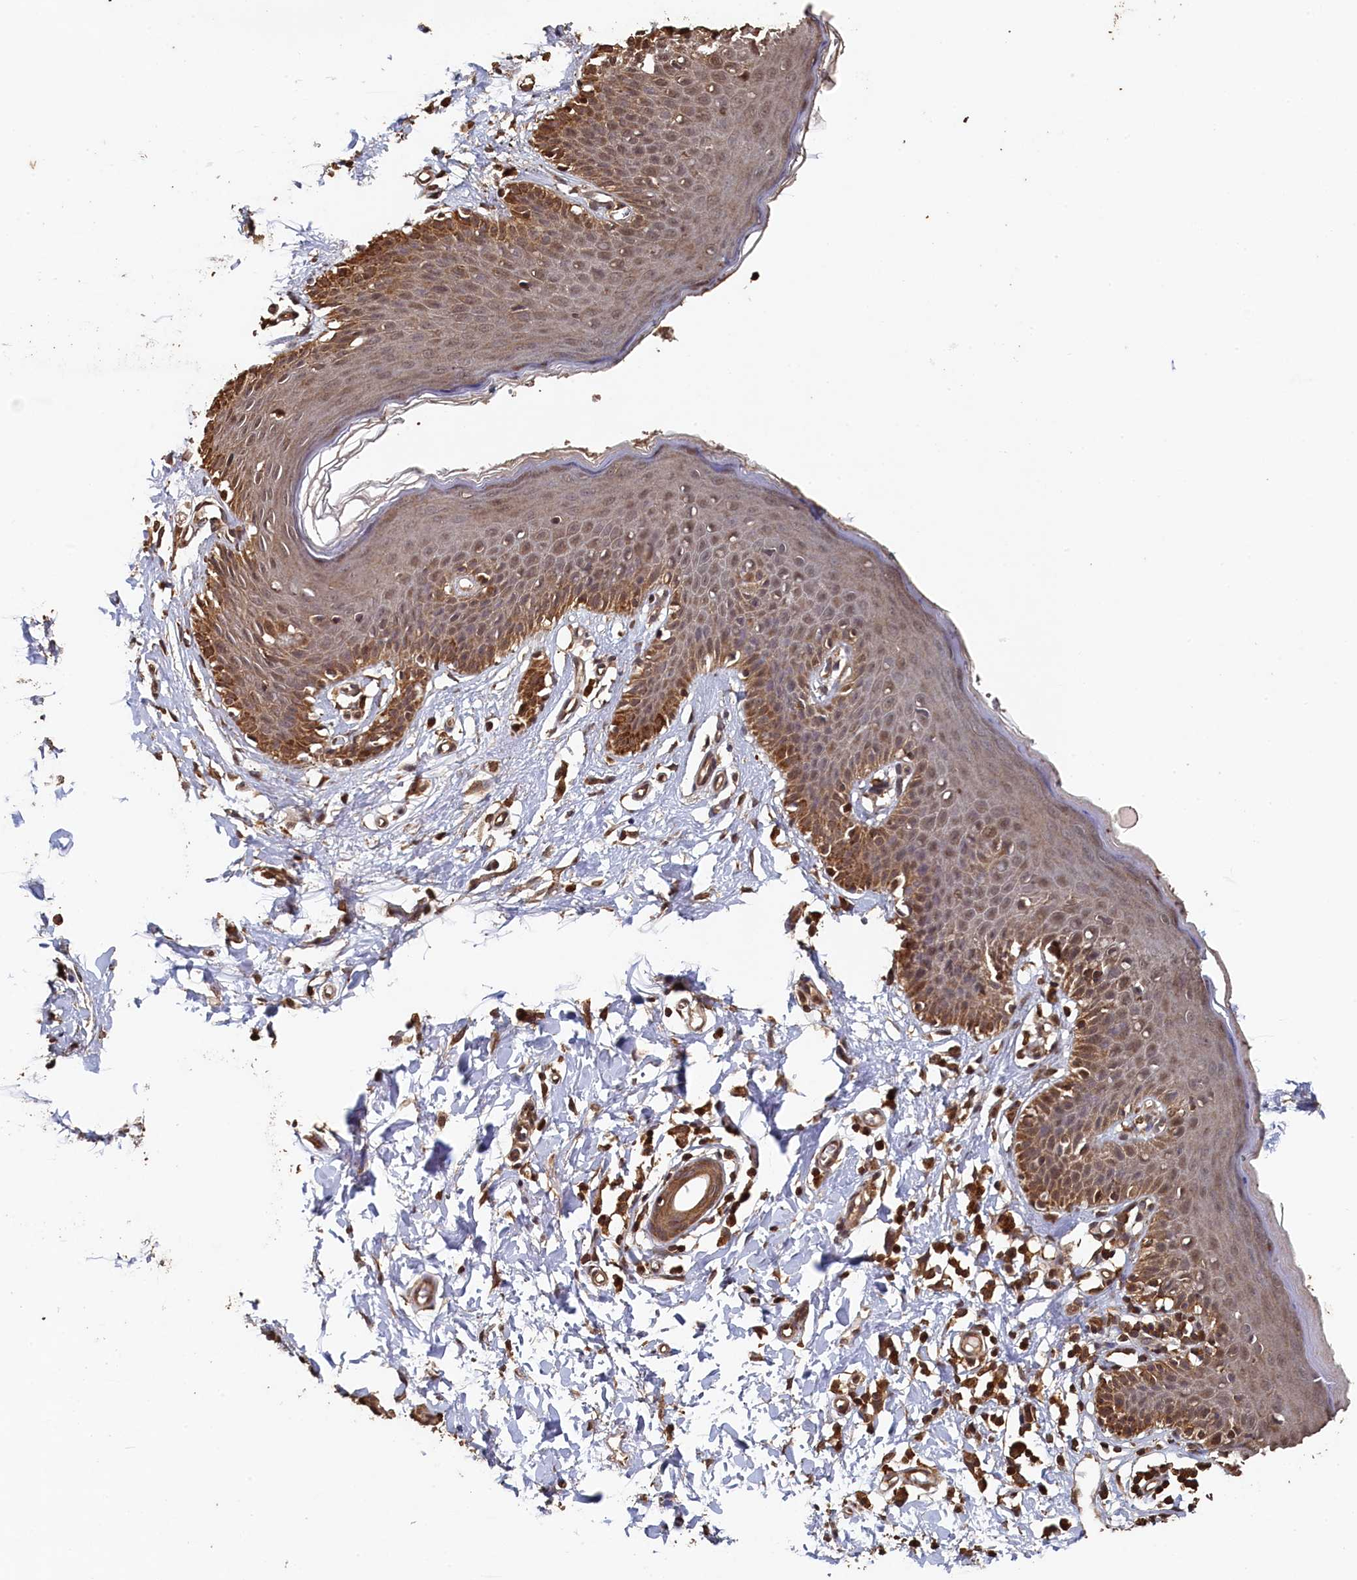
{"staining": {"intensity": "moderate", "quantity": ">75%", "location": "cytoplasmic/membranous,nuclear"}, "tissue": "skin", "cell_type": "Epidermal cells", "image_type": "normal", "snomed": [{"axis": "morphology", "description": "Normal tissue, NOS"}, {"axis": "topography", "description": "Vulva"}], "caption": "Immunohistochemistry histopathology image of unremarkable skin stained for a protein (brown), which reveals medium levels of moderate cytoplasmic/membranous,nuclear positivity in about >75% of epidermal cells.", "gene": "PIGN", "patient": {"sex": "female", "age": 66}}